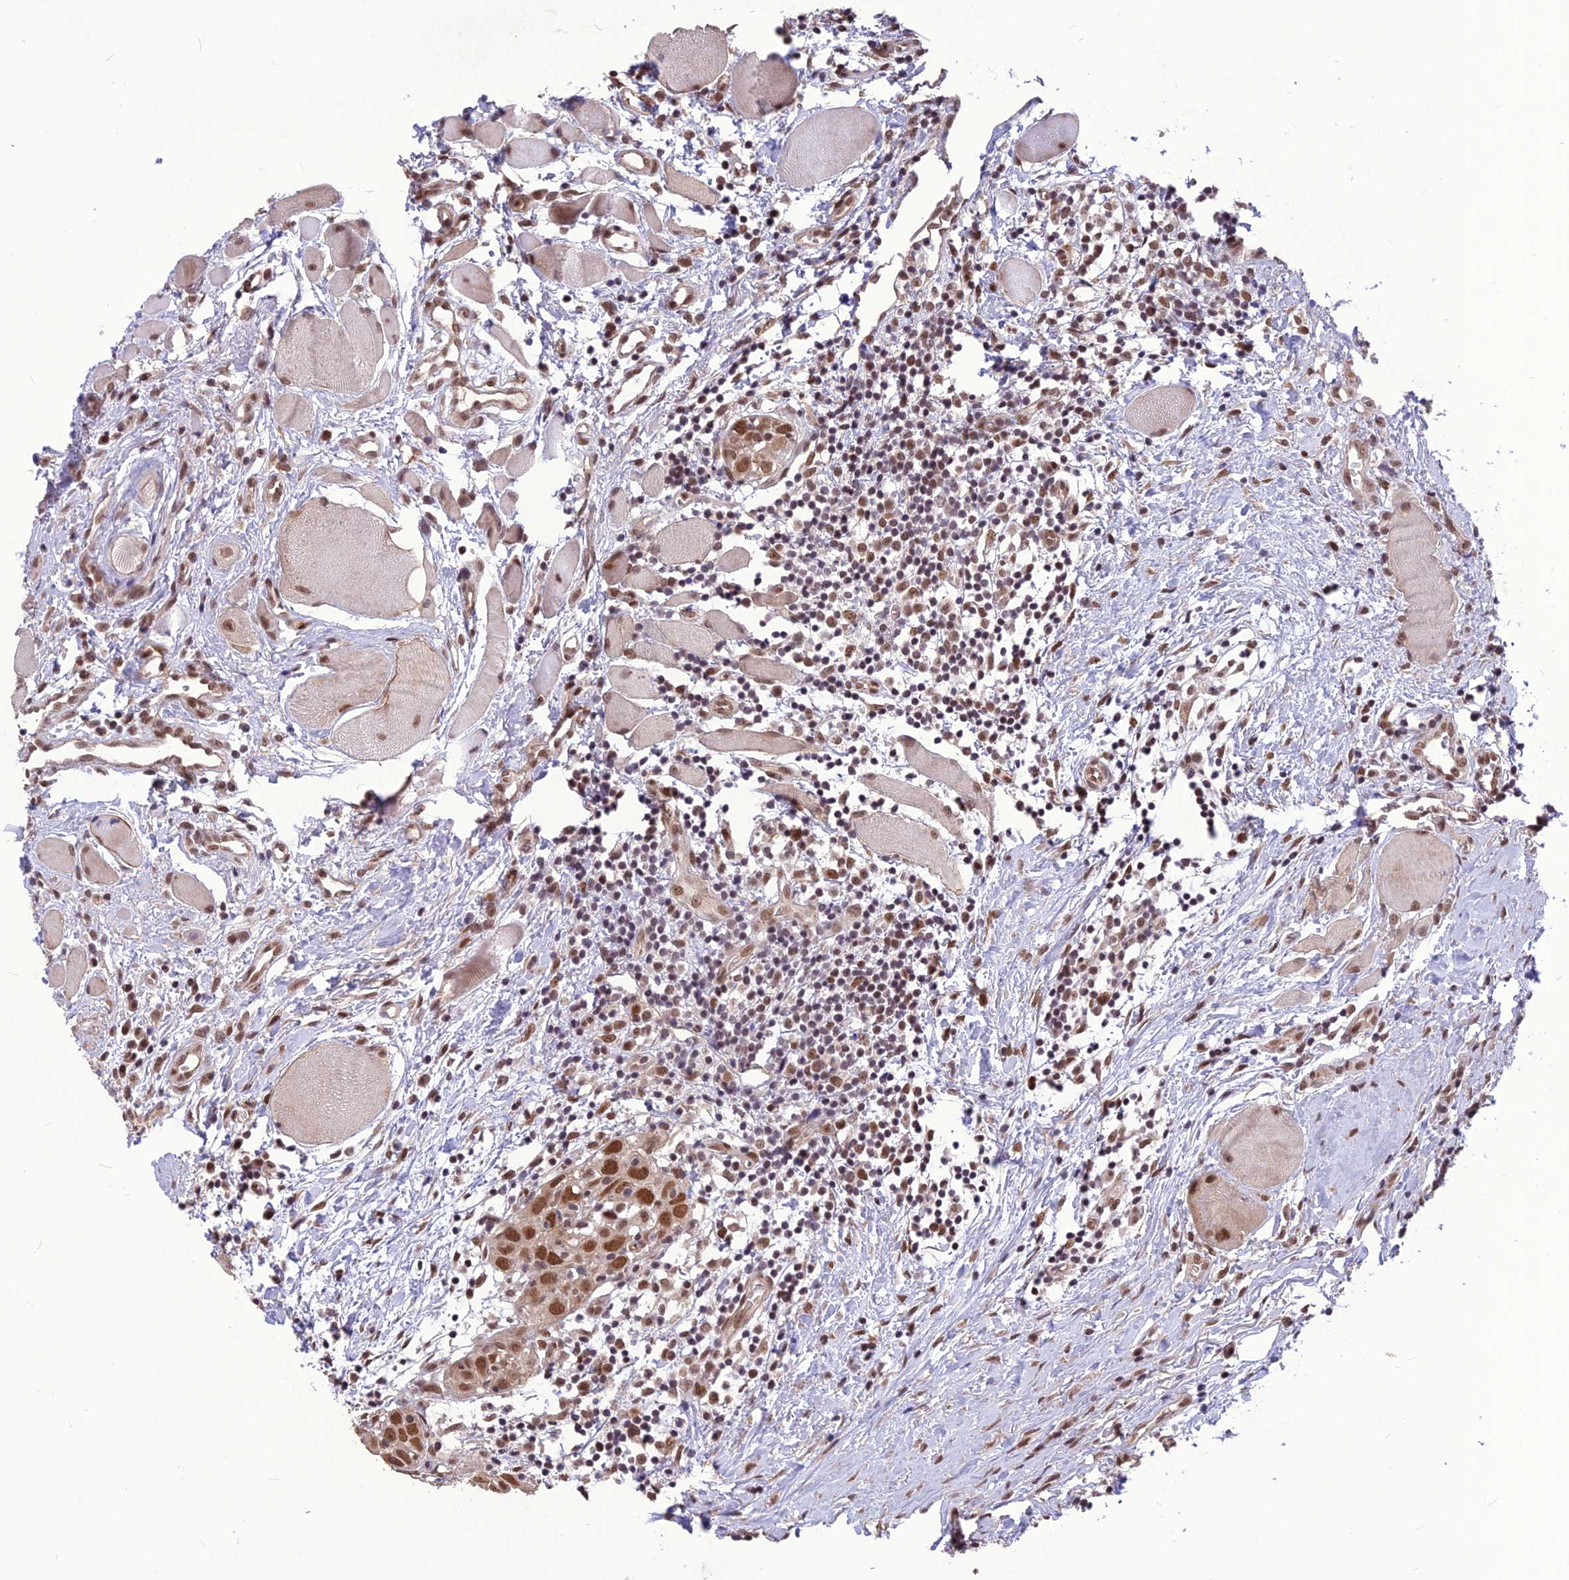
{"staining": {"intensity": "strong", "quantity": ">75%", "location": "nuclear"}, "tissue": "head and neck cancer", "cell_type": "Tumor cells", "image_type": "cancer", "snomed": [{"axis": "morphology", "description": "Squamous cell carcinoma, NOS"}, {"axis": "topography", "description": "Oral tissue"}, {"axis": "topography", "description": "Head-Neck"}], "caption": "DAB immunohistochemical staining of human squamous cell carcinoma (head and neck) shows strong nuclear protein expression in about >75% of tumor cells.", "gene": "DIS3", "patient": {"sex": "female", "age": 50}}